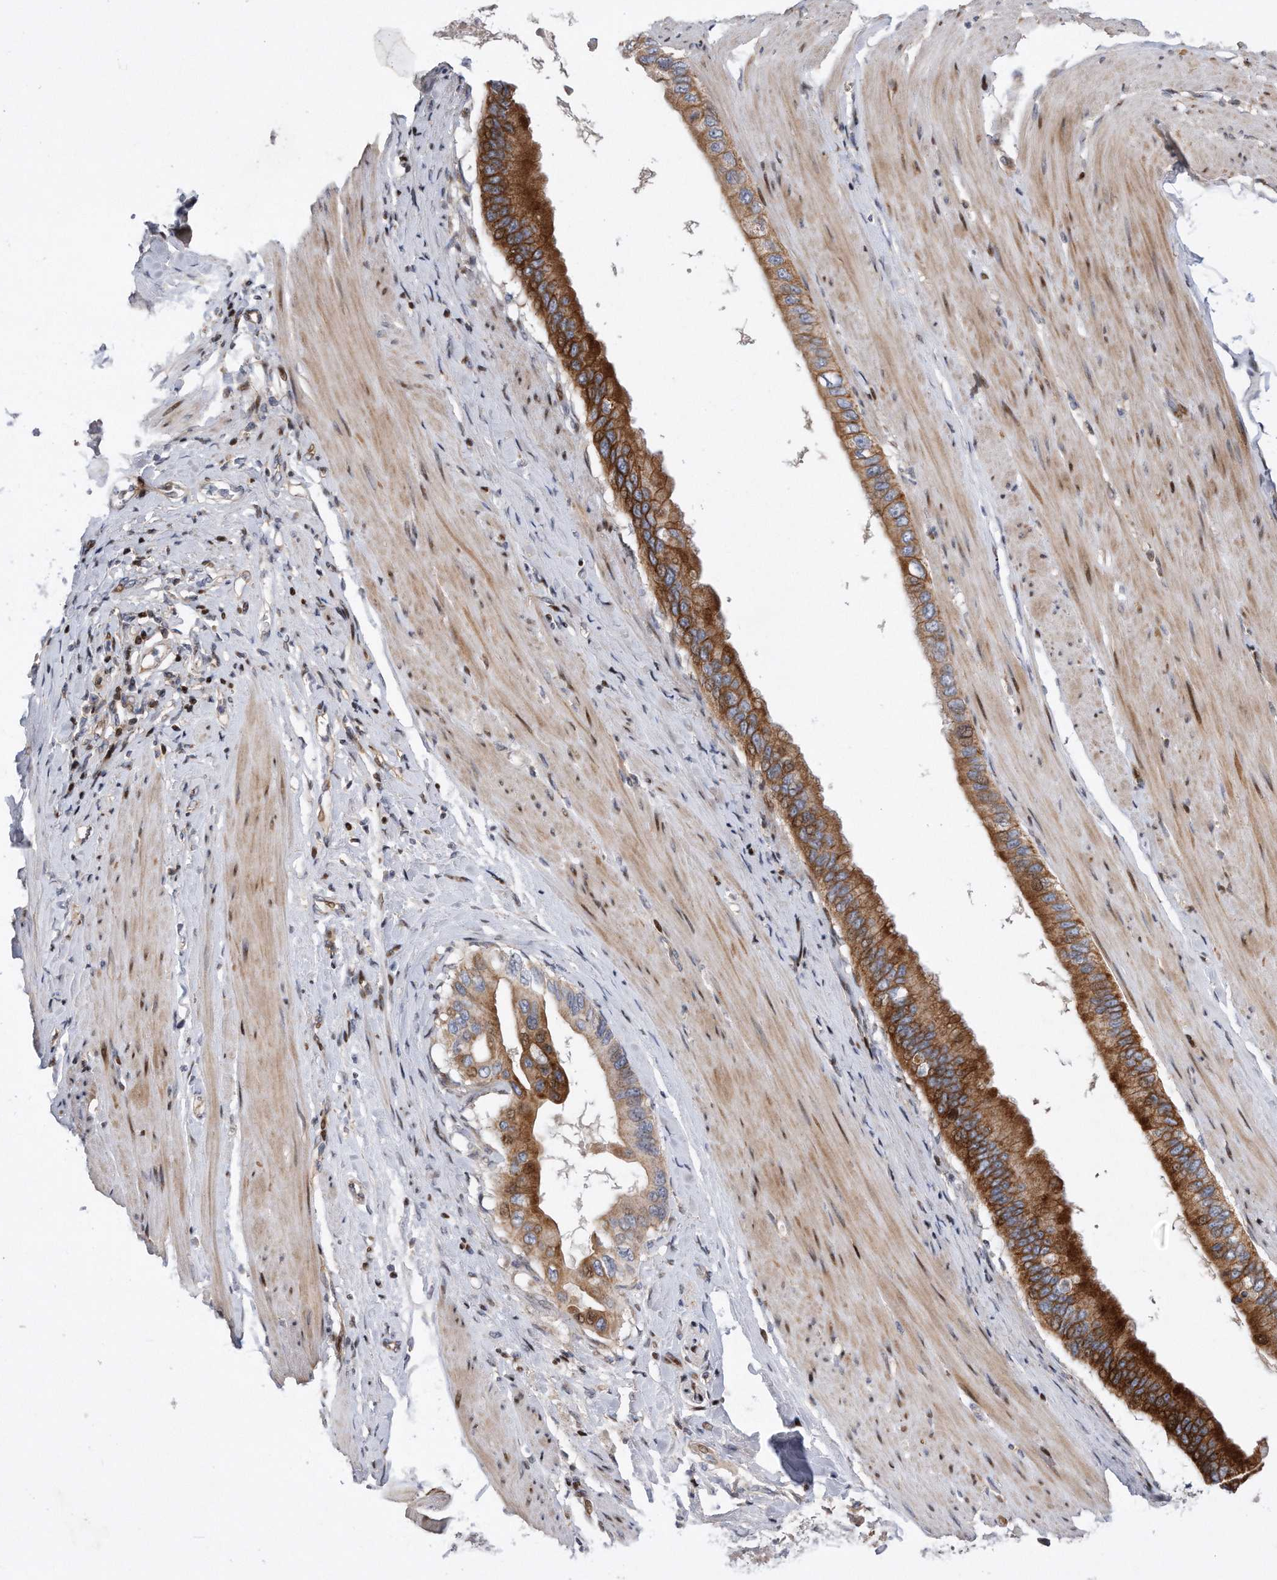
{"staining": {"intensity": "strong", "quantity": "25%-75%", "location": "cytoplasmic/membranous,nuclear"}, "tissue": "pancreatic cancer", "cell_type": "Tumor cells", "image_type": "cancer", "snomed": [{"axis": "morphology", "description": "Adenocarcinoma, NOS"}, {"axis": "topography", "description": "Pancreas"}], "caption": "Immunohistochemistry (IHC) of human pancreatic cancer (adenocarcinoma) shows high levels of strong cytoplasmic/membranous and nuclear positivity in approximately 25%-75% of tumor cells. Using DAB (3,3'-diaminobenzidine) (brown) and hematoxylin (blue) stains, captured at high magnification using brightfield microscopy.", "gene": "CDH12", "patient": {"sex": "female", "age": 56}}